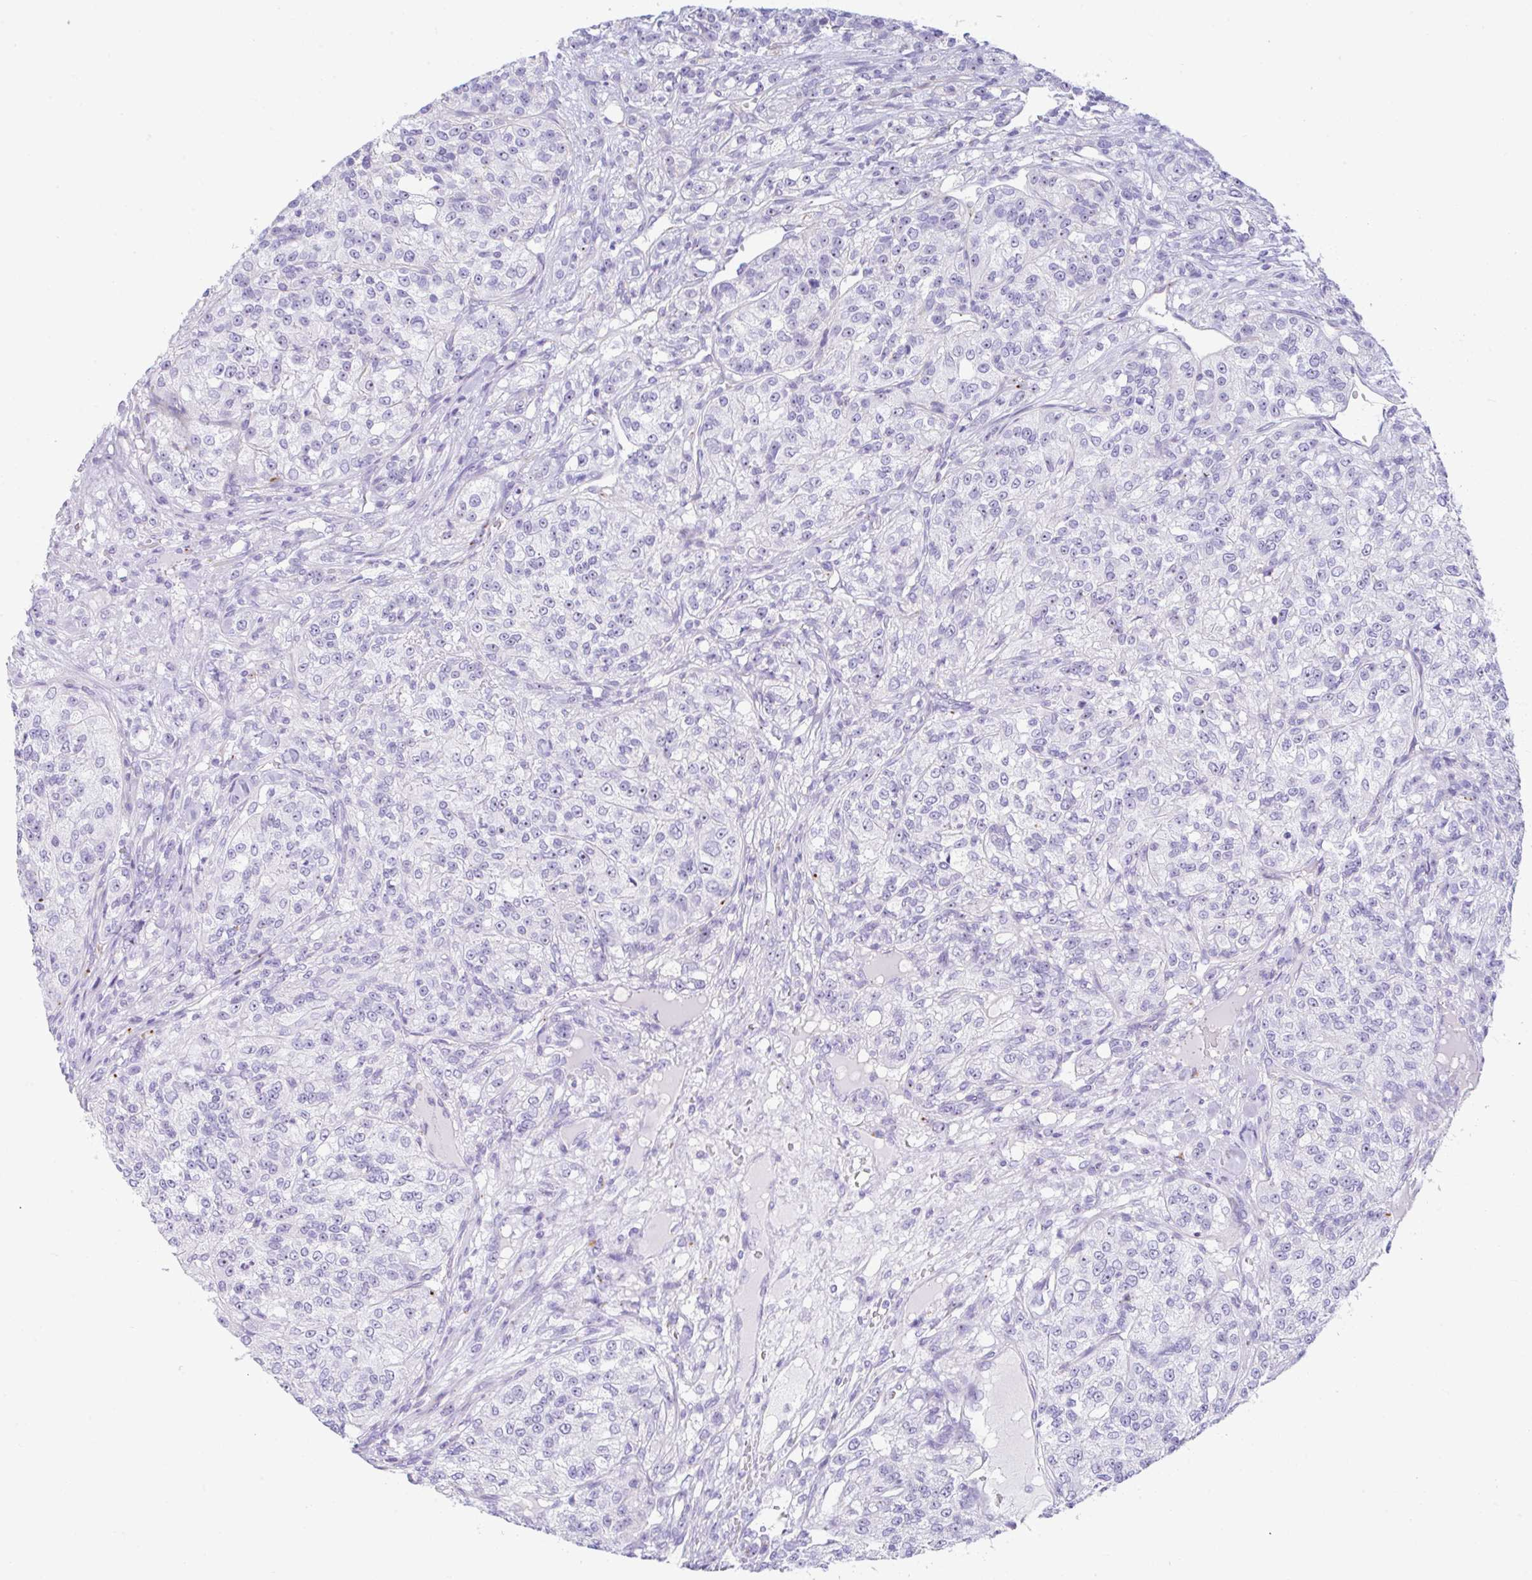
{"staining": {"intensity": "negative", "quantity": "none", "location": "none"}, "tissue": "renal cancer", "cell_type": "Tumor cells", "image_type": "cancer", "snomed": [{"axis": "morphology", "description": "Adenocarcinoma, NOS"}, {"axis": "topography", "description": "Kidney"}], "caption": "DAB immunohistochemical staining of human renal adenocarcinoma demonstrates no significant staining in tumor cells. The staining was performed using DAB (3,3'-diaminobenzidine) to visualize the protein expression in brown, while the nuclei were stained in blue with hematoxylin (Magnification: 20x).", "gene": "NDUFAF8", "patient": {"sex": "female", "age": 63}}